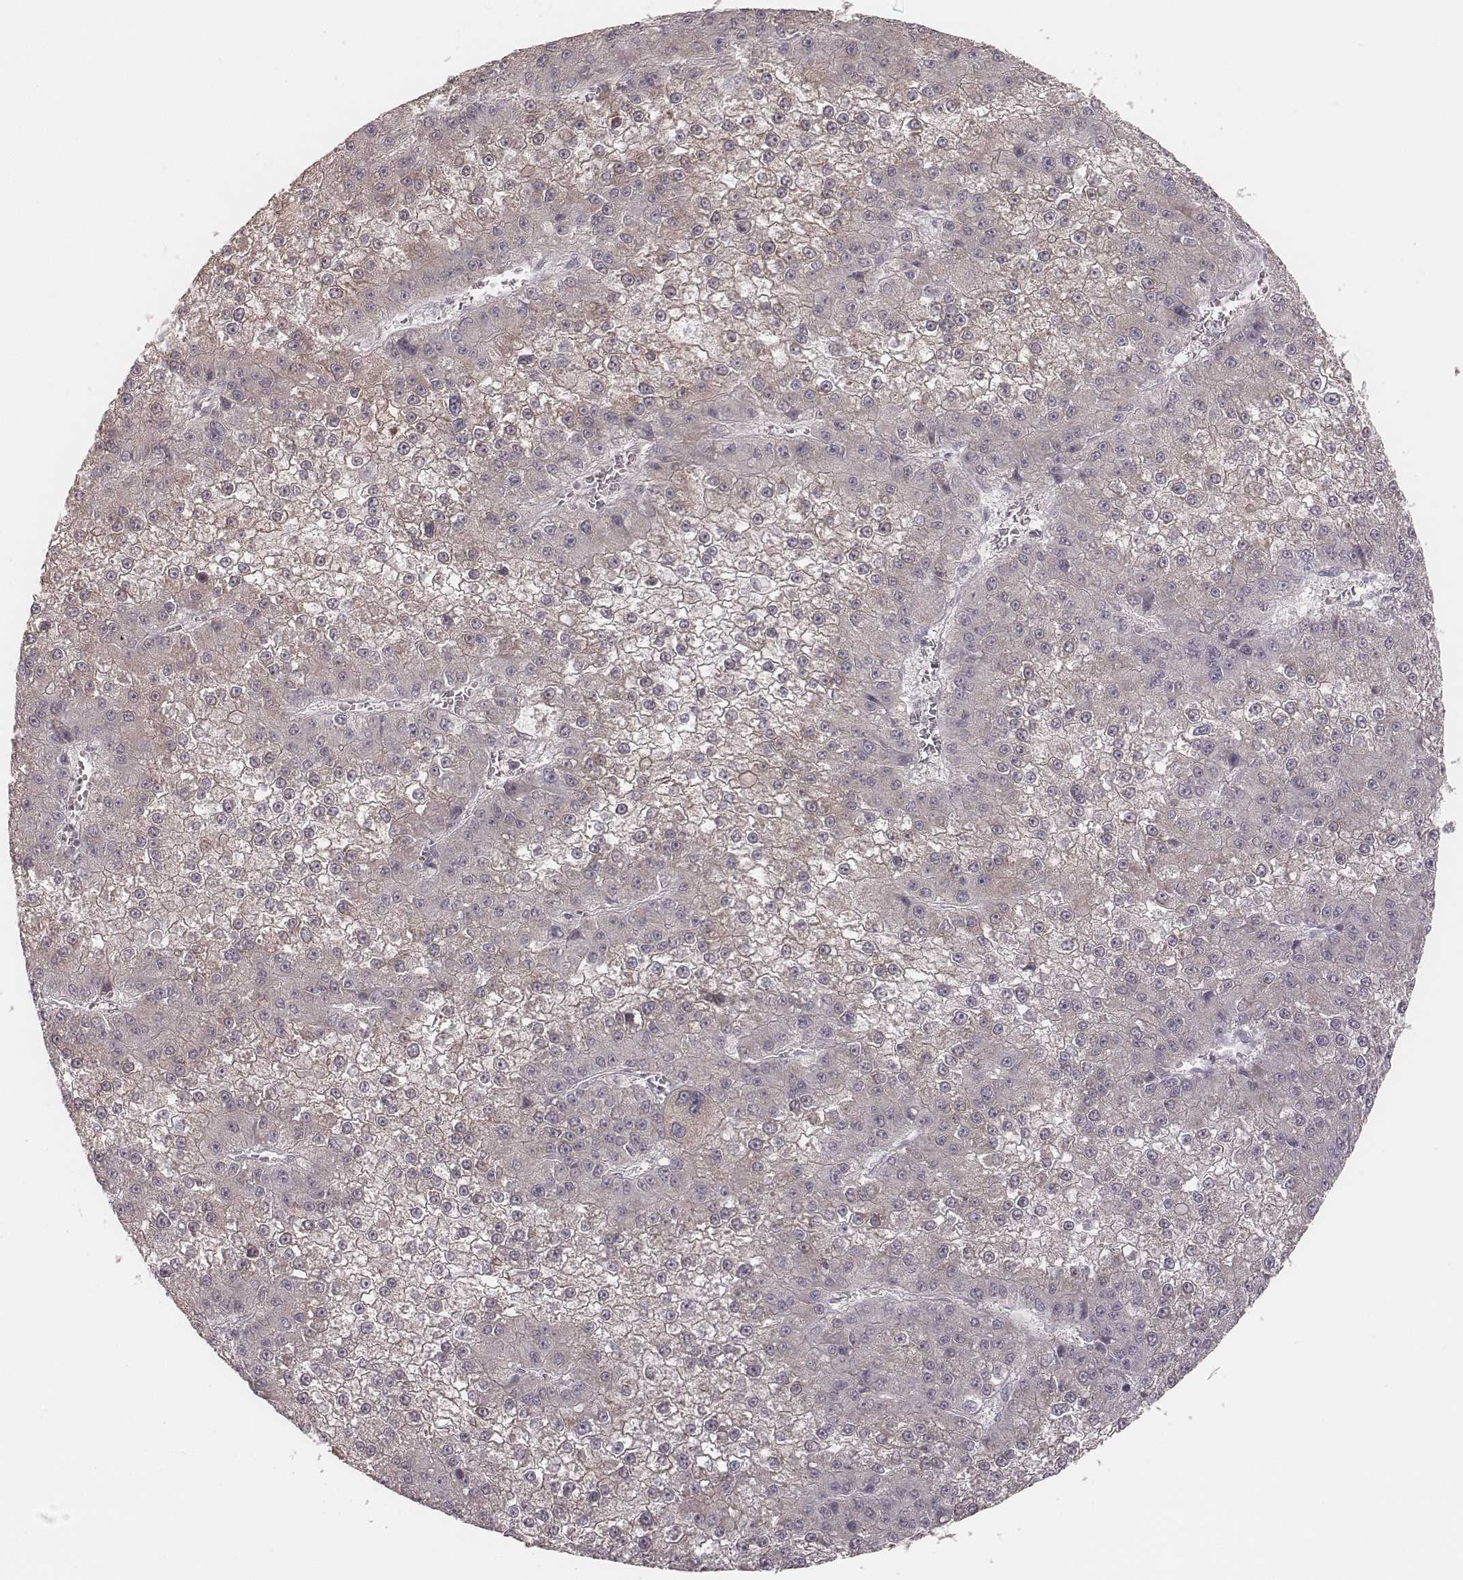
{"staining": {"intensity": "weak", "quantity": "<25%", "location": "cytoplasmic/membranous"}, "tissue": "liver cancer", "cell_type": "Tumor cells", "image_type": "cancer", "snomed": [{"axis": "morphology", "description": "Carcinoma, Hepatocellular, NOS"}, {"axis": "topography", "description": "Liver"}], "caption": "Hepatocellular carcinoma (liver) was stained to show a protein in brown. There is no significant expression in tumor cells. Nuclei are stained in blue.", "gene": "ACACB", "patient": {"sex": "female", "age": 73}}